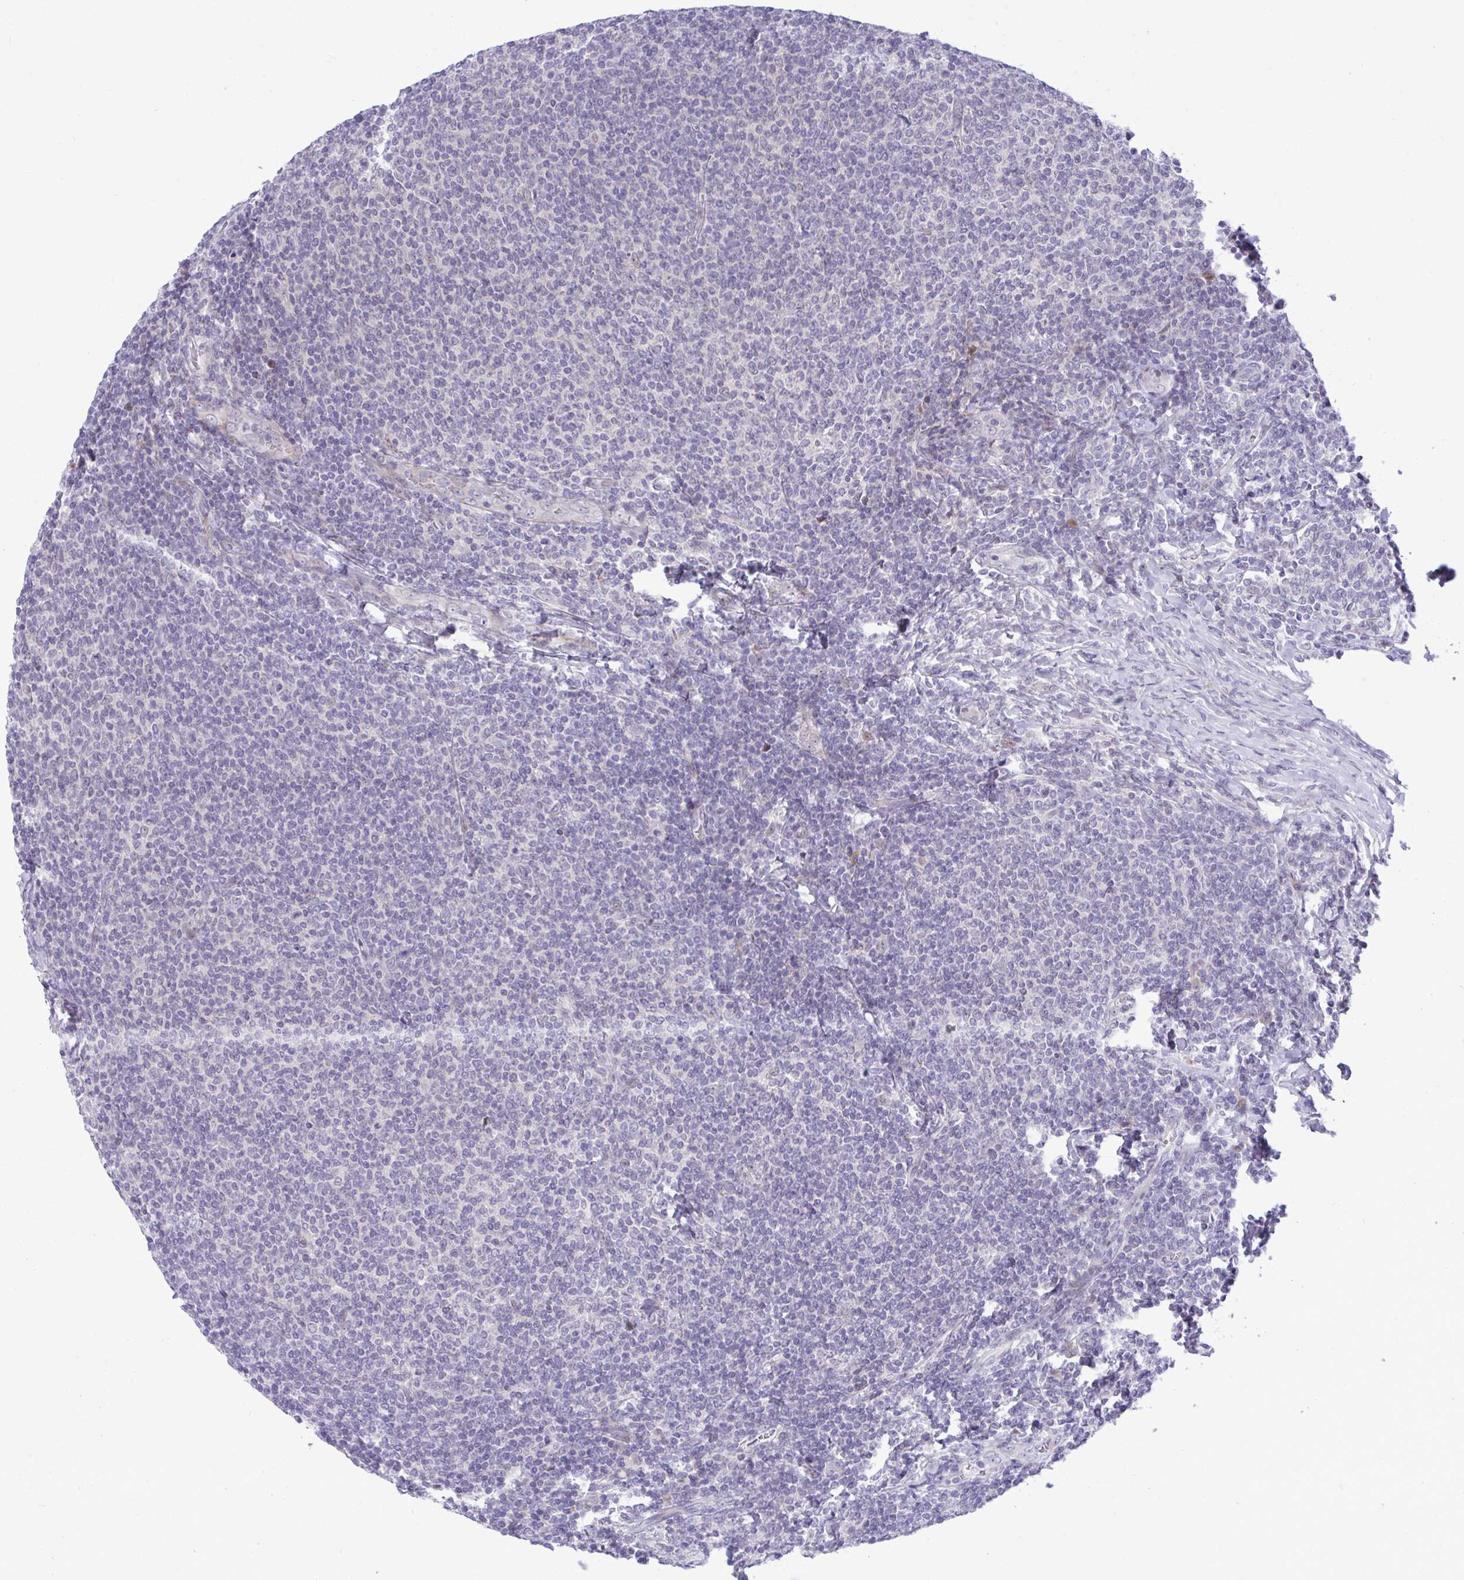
{"staining": {"intensity": "negative", "quantity": "none", "location": "none"}, "tissue": "lymphoma", "cell_type": "Tumor cells", "image_type": "cancer", "snomed": [{"axis": "morphology", "description": "Malignant lymphoma, non-Hodgkin's type, Low grade"}, {"axis": "topography", "description": "Lymph node"}], "caption": "A micrograph of human lymphoma is negative for staining in tumor cells. (DAB IHC visualized using brightfield microscopy, high magnification).", "gene": "EPOP", "patient": {"sex": "male", "age": 52}}